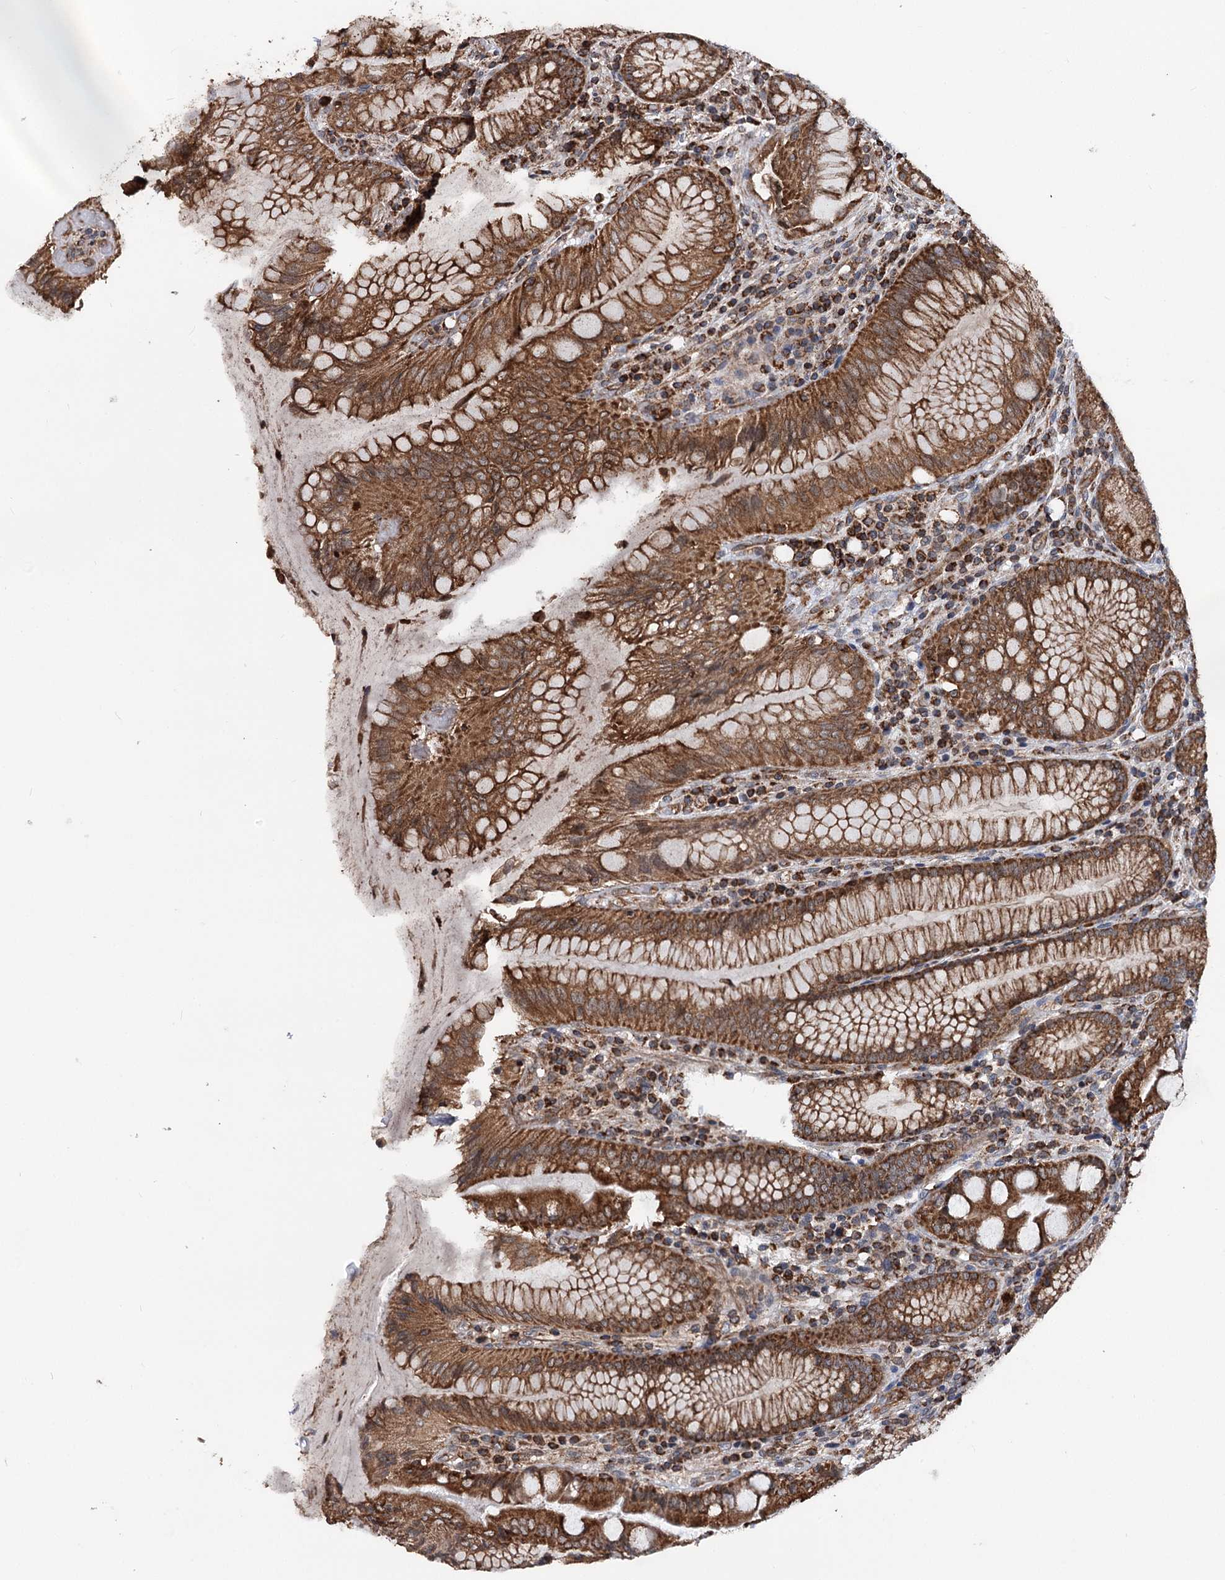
{"staining": {"intensity": "strong", "quantity": ">75%", "location": "cytoplasmic/membranous"}, "tissue": "stomach", "cell_type": "Glandular cells", "image_type": "normal", "snomed": [{"axis": "morphology", "description": "Normal tissue, NOS"}, {"axis": "topography", "description": "Stomach, upper"}, {"axis": "topography", "description": "Stomach, lower"}], "caption": "Approximately >75% of glandular cells in benign stomach exhibit strong cytoplasmic/membranous protein staining as visualized by brown immunohistochemical staining.", "gene": "FGFR1OP2", "patient": {"sex": "female", "age": 76}}